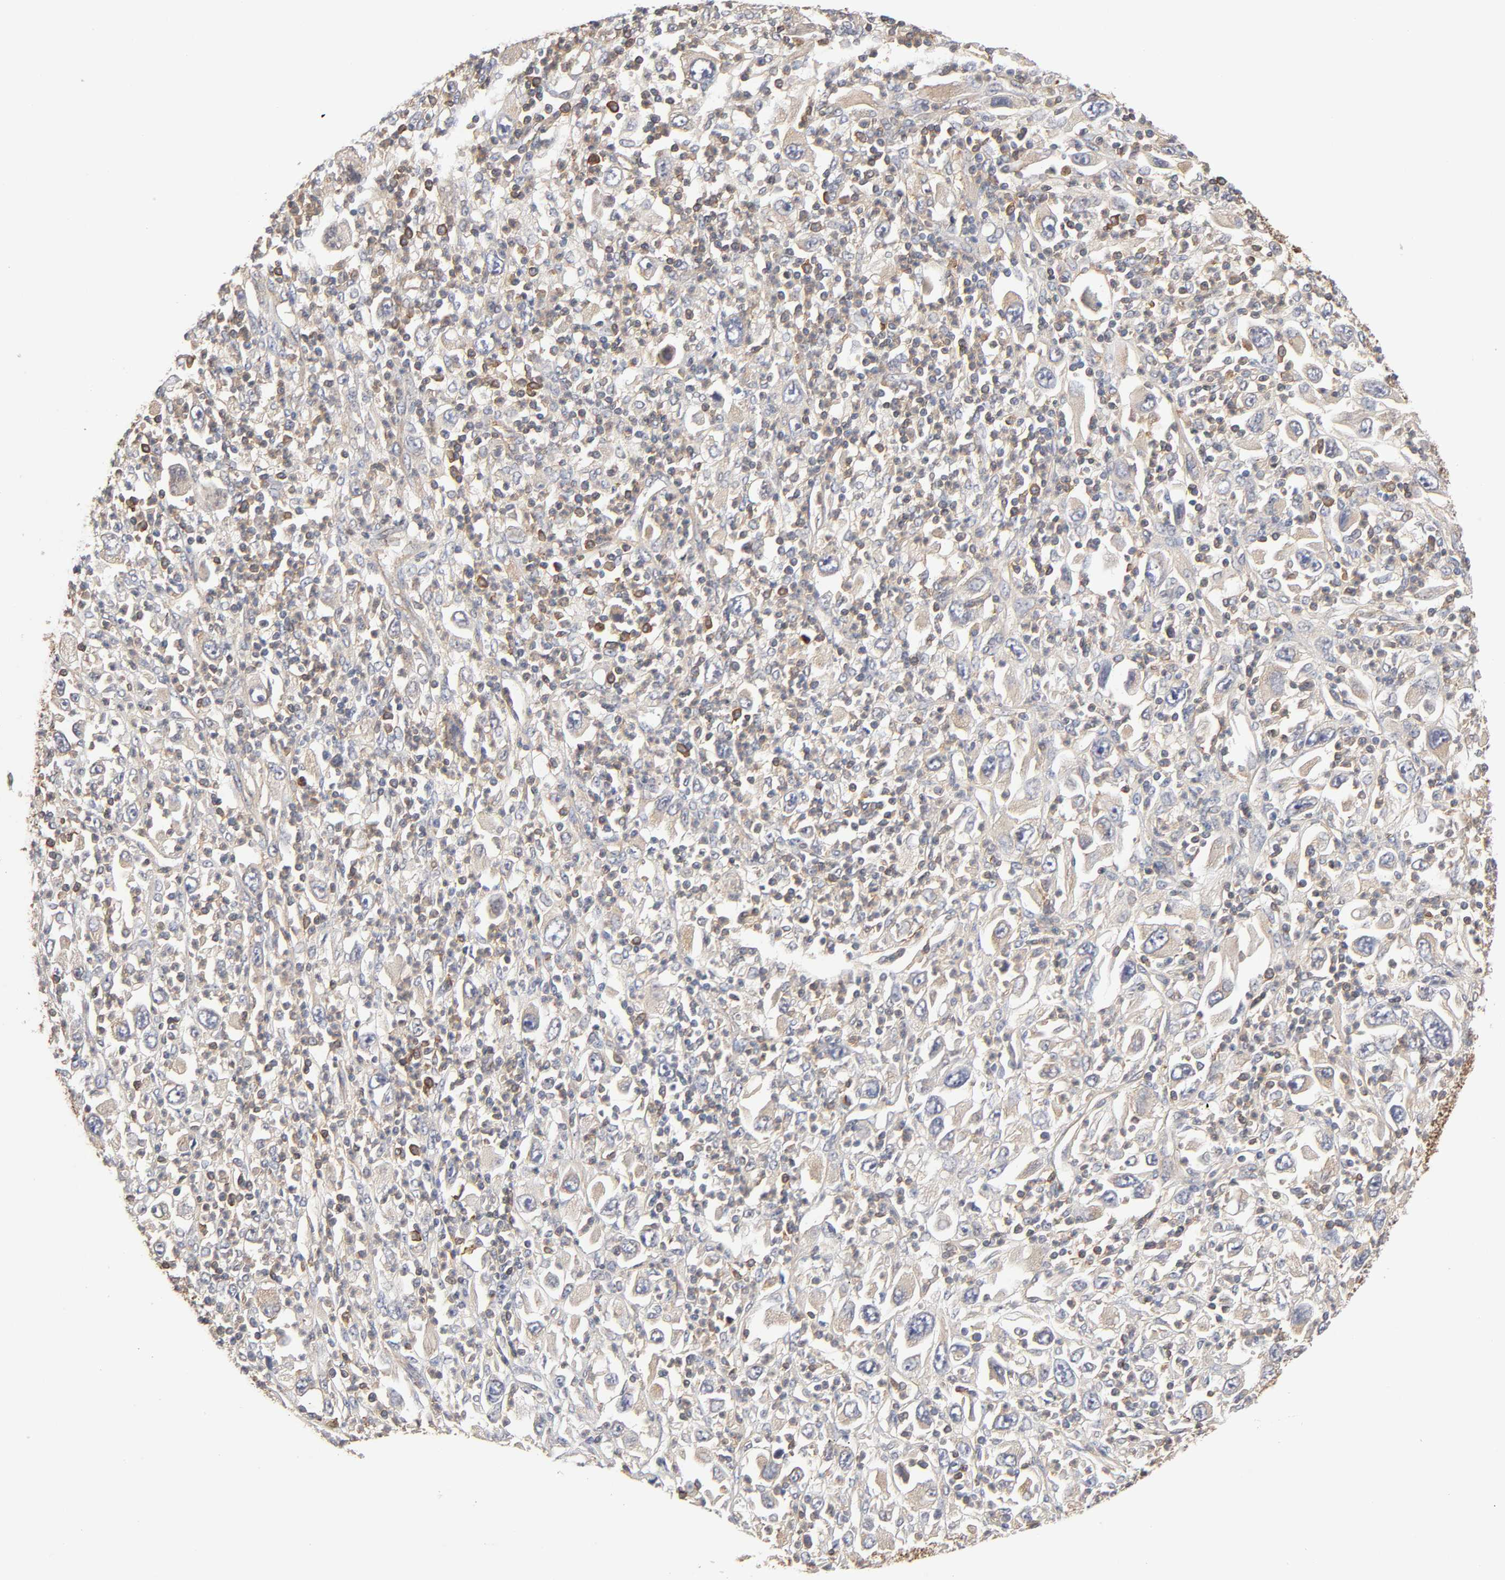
{"staining": {"intensity": "weak", "quantity": ">75%", "location": "cytoplasmic/membranous"}, "tissue": "melanoma", "cell_type": "Tumor cells", "image_type": "cancer", "snomed": [{"axis": "morphology", "description": "Malignant melanoma, Metastatic site"}, {"axis": "topography", "description": "Skin"}], "caption": "Weak cytoplasmic/membranous staining for a protein is appreciated in approximately >75% of tumor cells of malignant melanoma (metastatic site) using immunohistochemistry.", "gene": "LAMTOR2", "patient": {"sex": "female", "age": 56}}